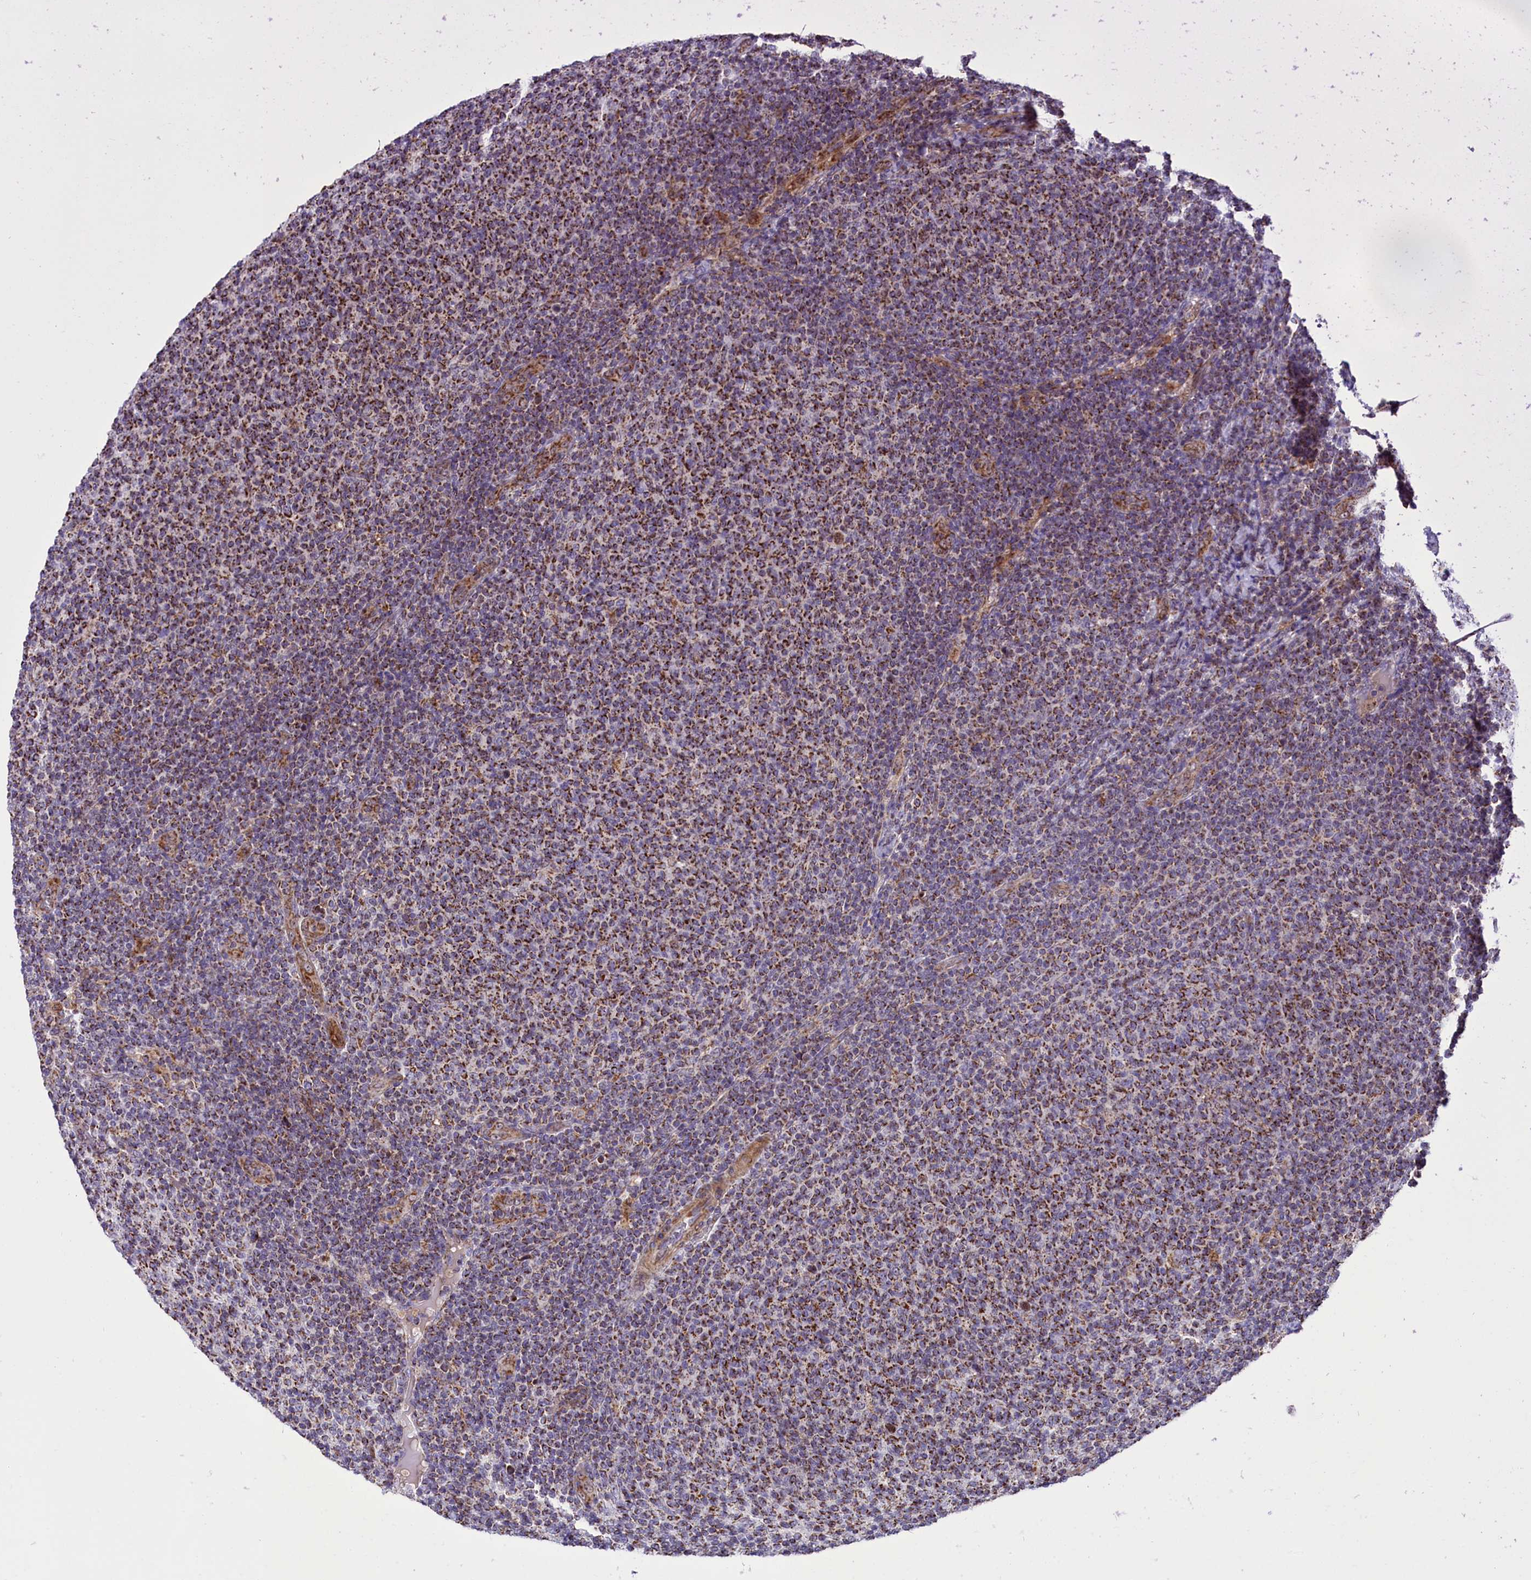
{"staining": {"intensity": "strong", "quantity": ">75%", "location": "cytoplasmic/membranous"}, "tissue": "lymphoma", "cell_type": "Tumor cells", "image_type": "cancer", "snomed": [{"axis": "morphology", "description": "Malignant lymphoma, non-Hodgkin's type, Low grade"}, {"axis": "topography", "description": "Lymph node"}], "caption": "A histopathology image of low-grade malignant lymphoma, non-Hodgkin's type stained for a protein shows strong cytoplasmic/membranous brown staining in tumor cells.", "gene": "GLRX5", "patient": {"sex": "male", "age": 66}}